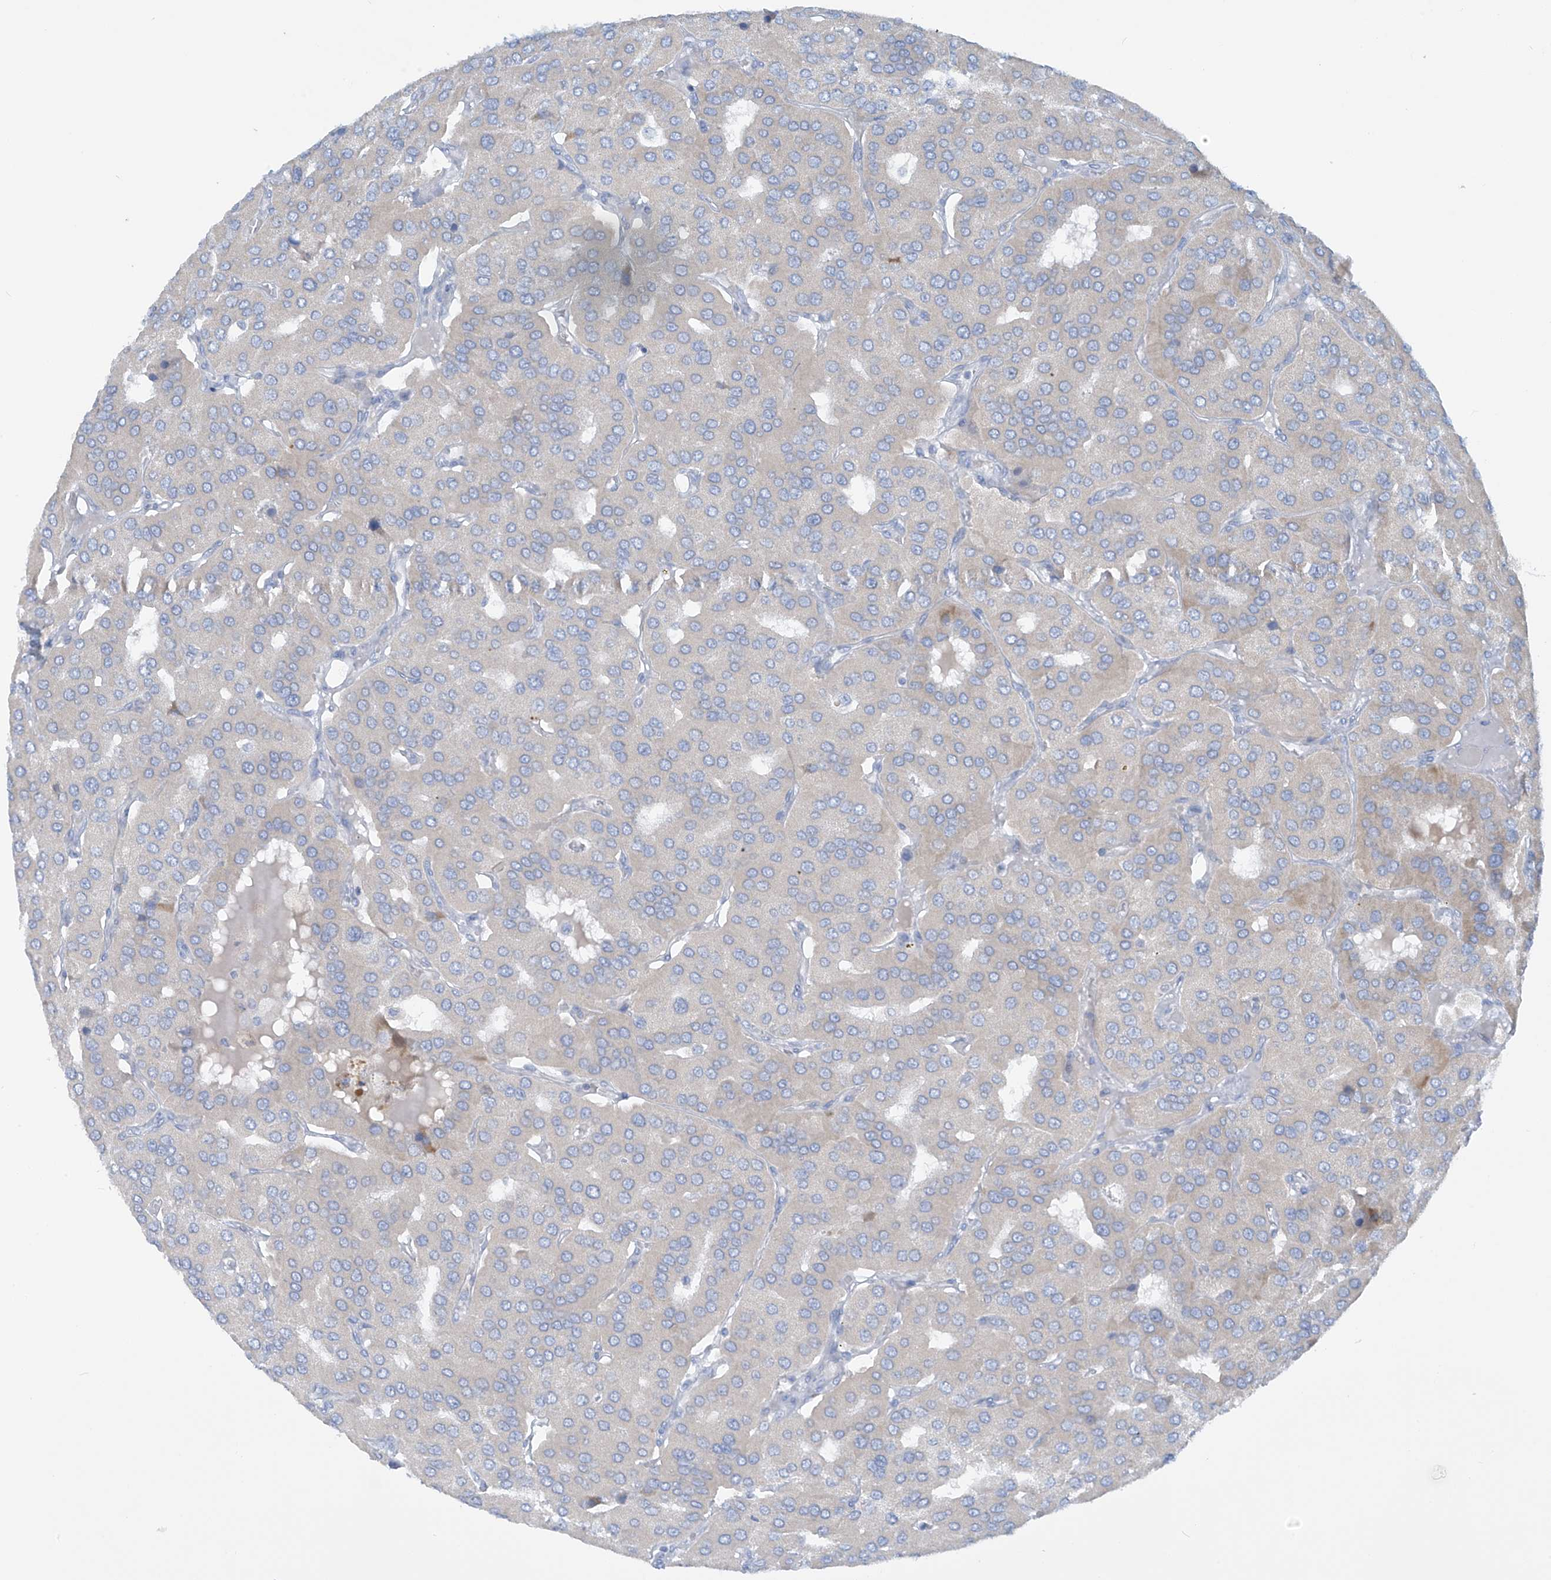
{"staining": {"intensity": "negative", "quantity": "none", "location": "none"}, "tissue": "parathyroid gland", "cell_type": "Glandular cells", "image_type": "normal", "snomed": [{"axis": "morphology", "description": "Normal tissue, NOS"}, {"axis": "morphology", "description": "Adenoma, NOS"}, {"axis": "topography", "description": "Parathyroid gland"}], "caption": "IHC photomicrograph of normal parathyroid gland: human parathyroid gland stained with DAB (3,3'-diaminobenzidine) shows no significant protein positivity in glandular cells. (DAB IHC with hematoxylin counter stain).", "gene": "SLC6A12", "patient": {"sex": "female", "age": 86}}